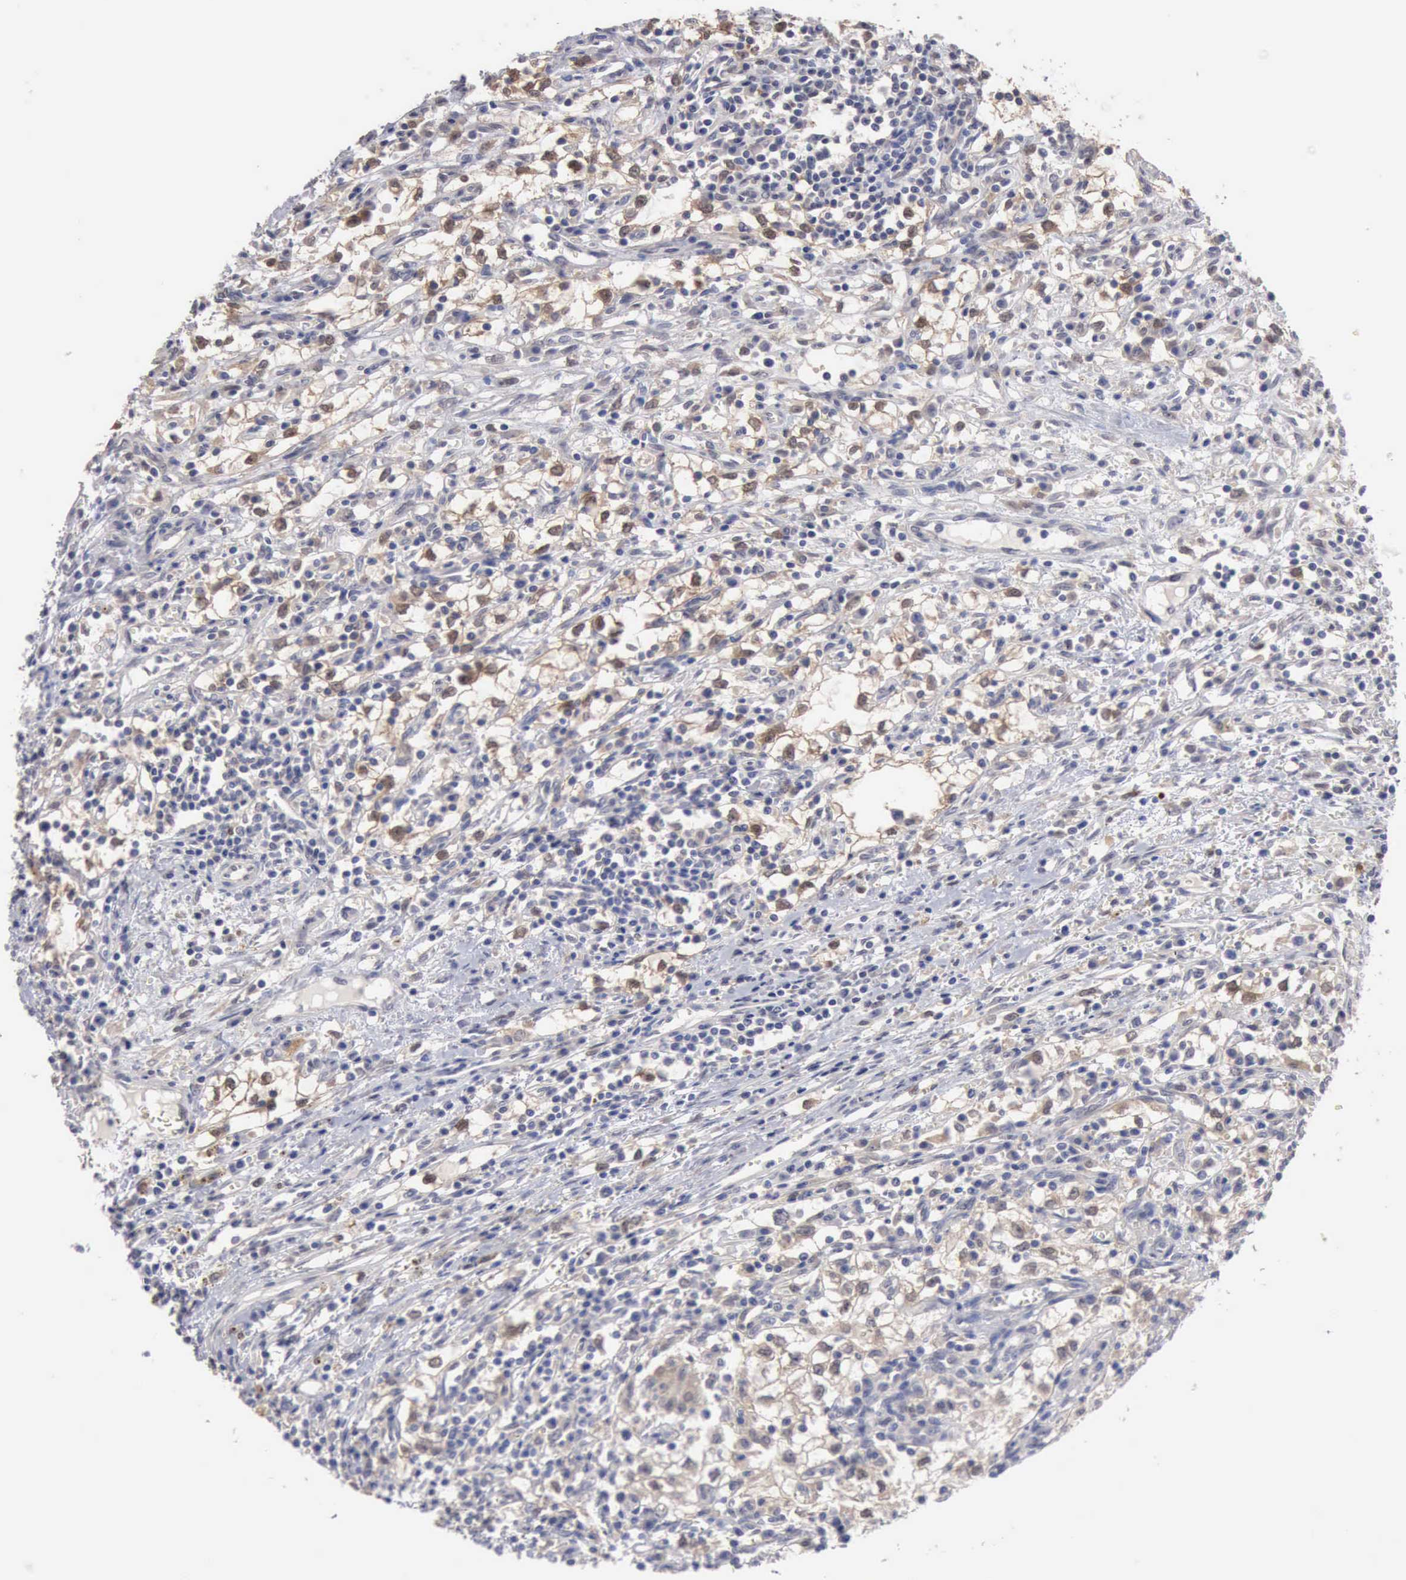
{"staining": {"intensity": "weak", "quantity": "25%-75%", "location": "cytoplasmic/membranous,nuclear"}, "tissue": "renal cancer", "cell_type": "Tumor cells", "image_type": "cancer", "snomed": [{"axis": "morphology", "description": "Adenocarcinoma, NOS"}, {"axis": "topography", "description": "Kidney"}], "caption": "Brown immunohistochemical staining in renal adenocarcinoma displays weak cytoplasmic/membranous and nuclear staining in approximately 25%-75% of tumor cells.", "gene": "PTGR2", "patient": {"sex": "male", "age": 82}}